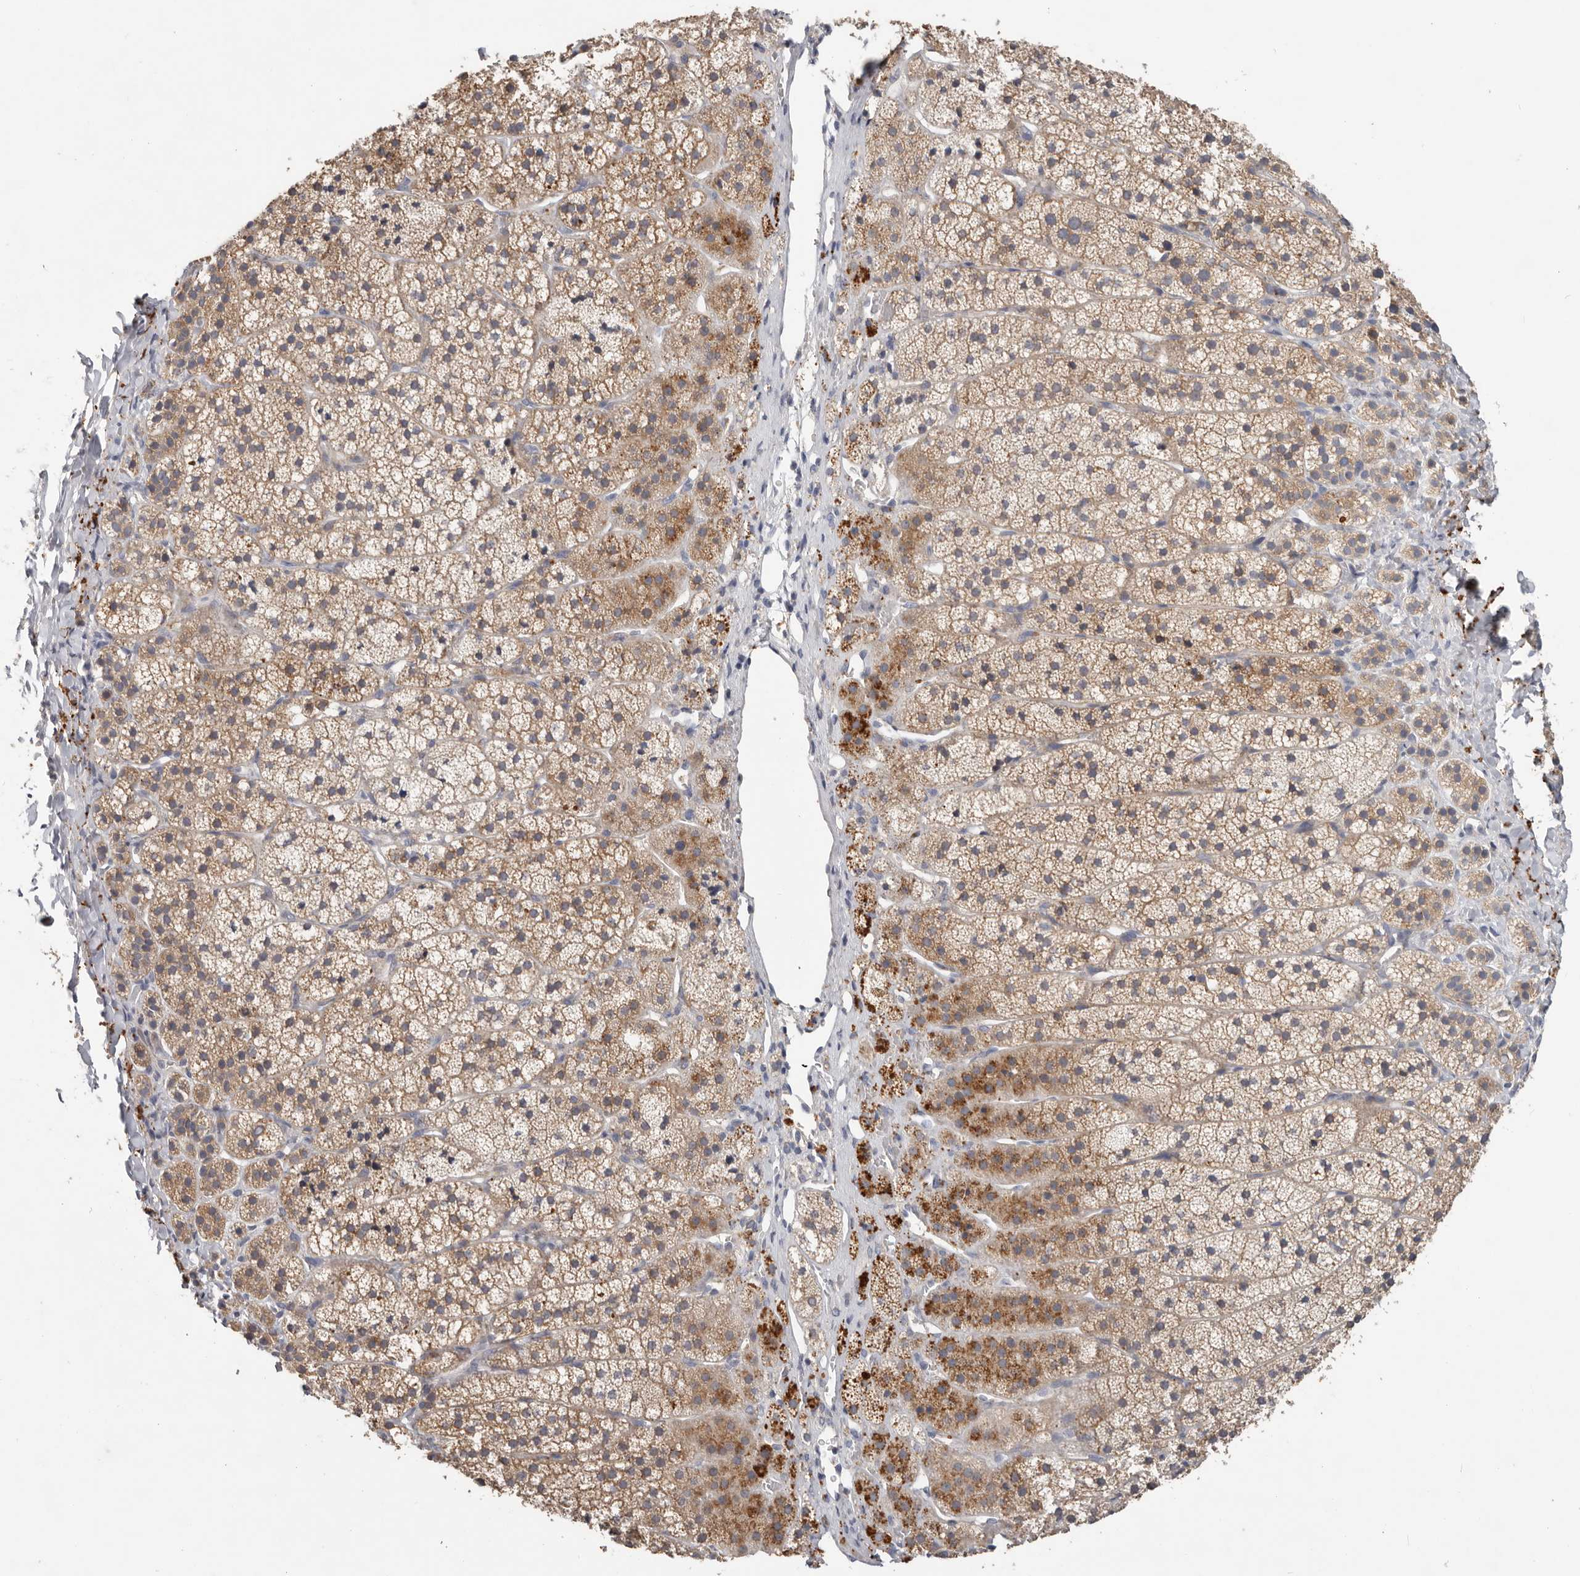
{"staining": {"intensity": "moderate", "quantity": ">75%", "location": "cytoplasmic/membranous"}, "tissue": "adrenal gland", "cell_type": "Glandular cells", "image_type": "normal", "snomed": [{"axis": "morphology", "description": "Normal tissue, NOS"}, {"axis": "topography", "description": "Adrenal gland"}], "caption": "Immunohistochemical staining of benign adrenal gland shows >75% levels of moderate cytoplasmic/membranous protein staining in approximately >75% of glandular cells.", "gene": "WDR77", "patient": {"sex": "female", "age": 44}}